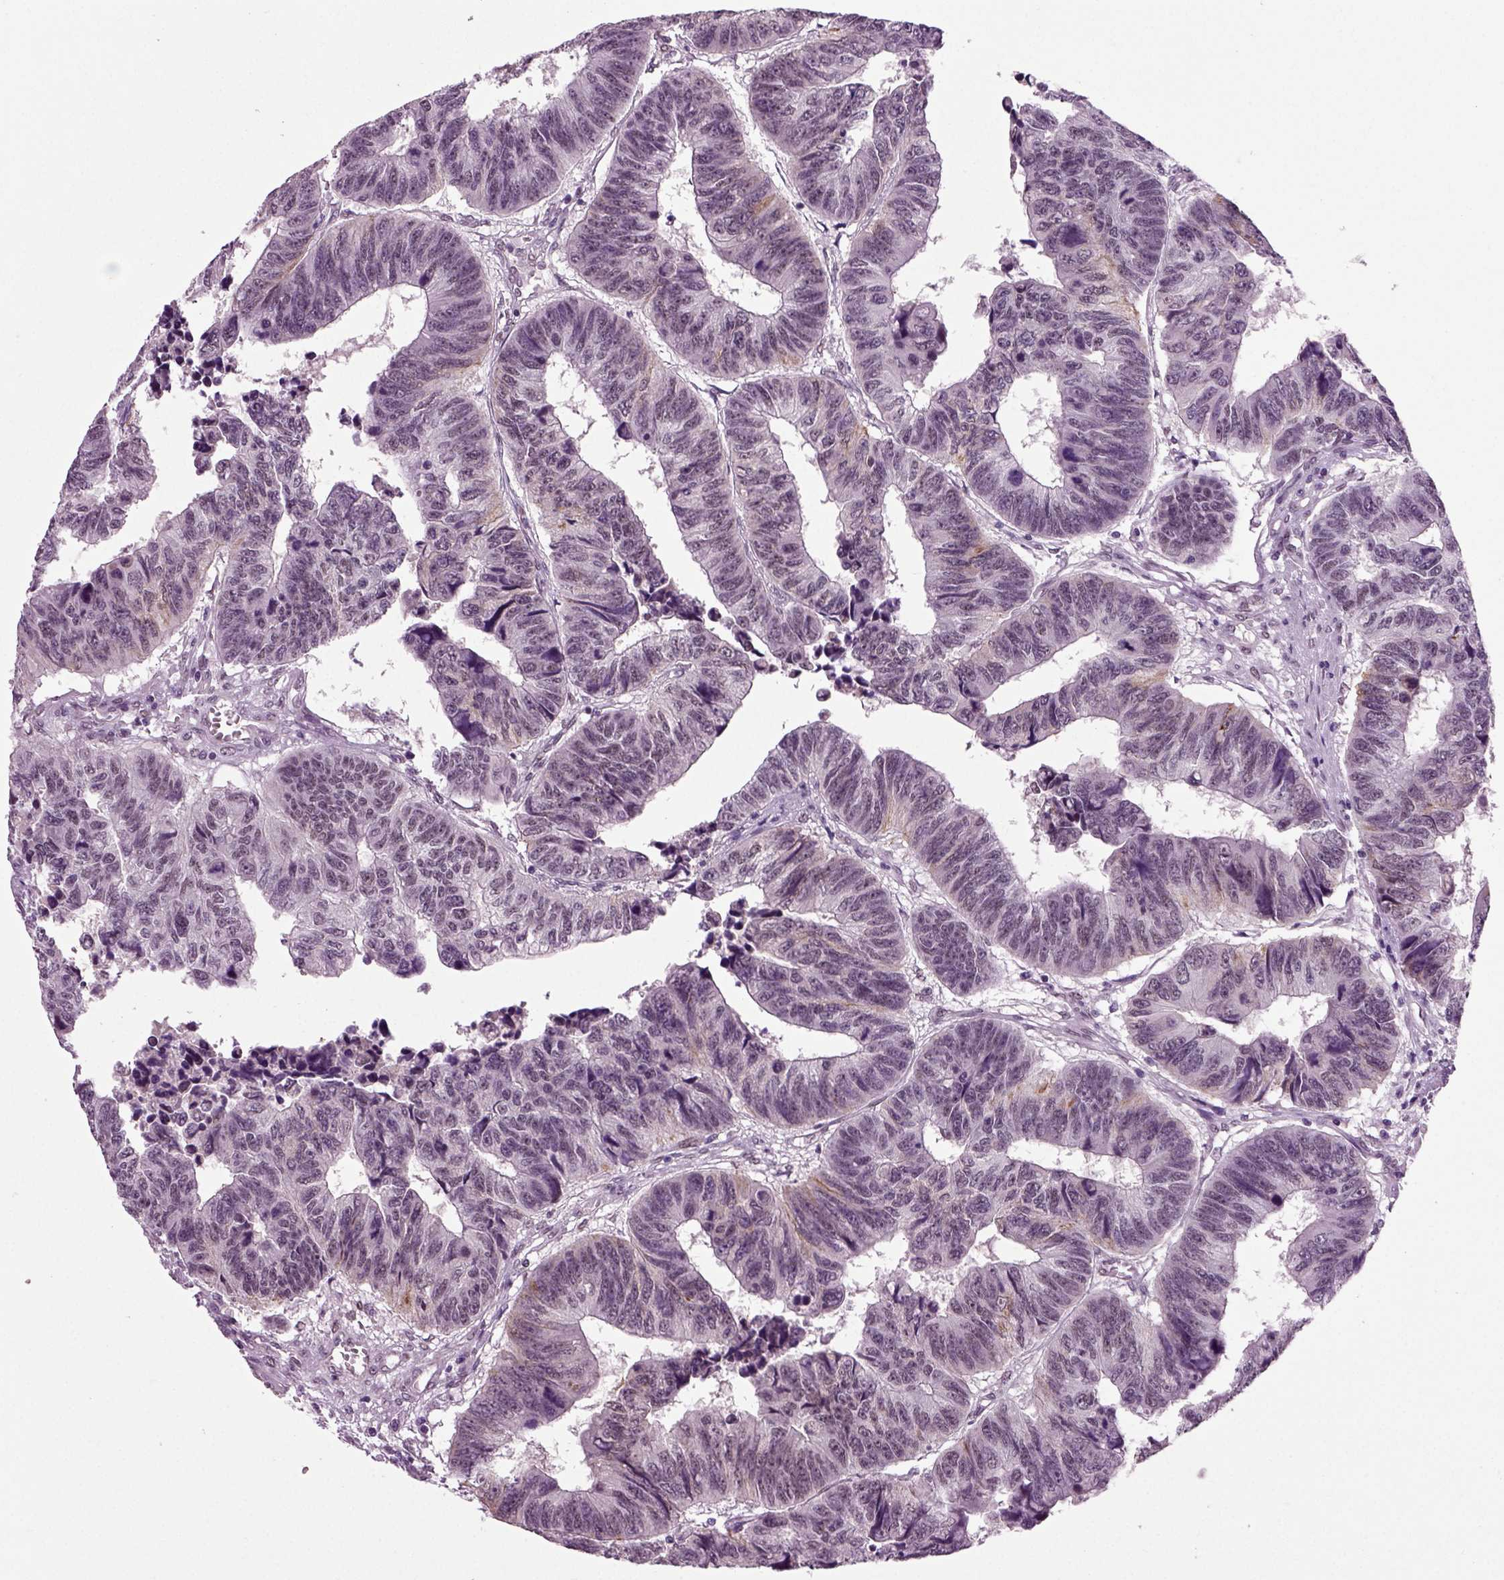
{"staining": {"intensity": "weak", "quantity": "<25%", "location": "cytoplasmic/membranous"}, "tissue": "colorectal cancer", "cell_type": "Tumor cells", "image_type": "cancer", "snomed": [{"axis": "morphology", "description": "Adenocarcinoma, NOS"}, {"axis": "topography", "description": "Rectum"}], "caption": "Immunohistochemical staining of colorectal cancer (adenocarcinoma) exhibits no significant positivity in tumor cells.", "gene": "RCOR3", "patient": {"sex": "female", "age": 85}}